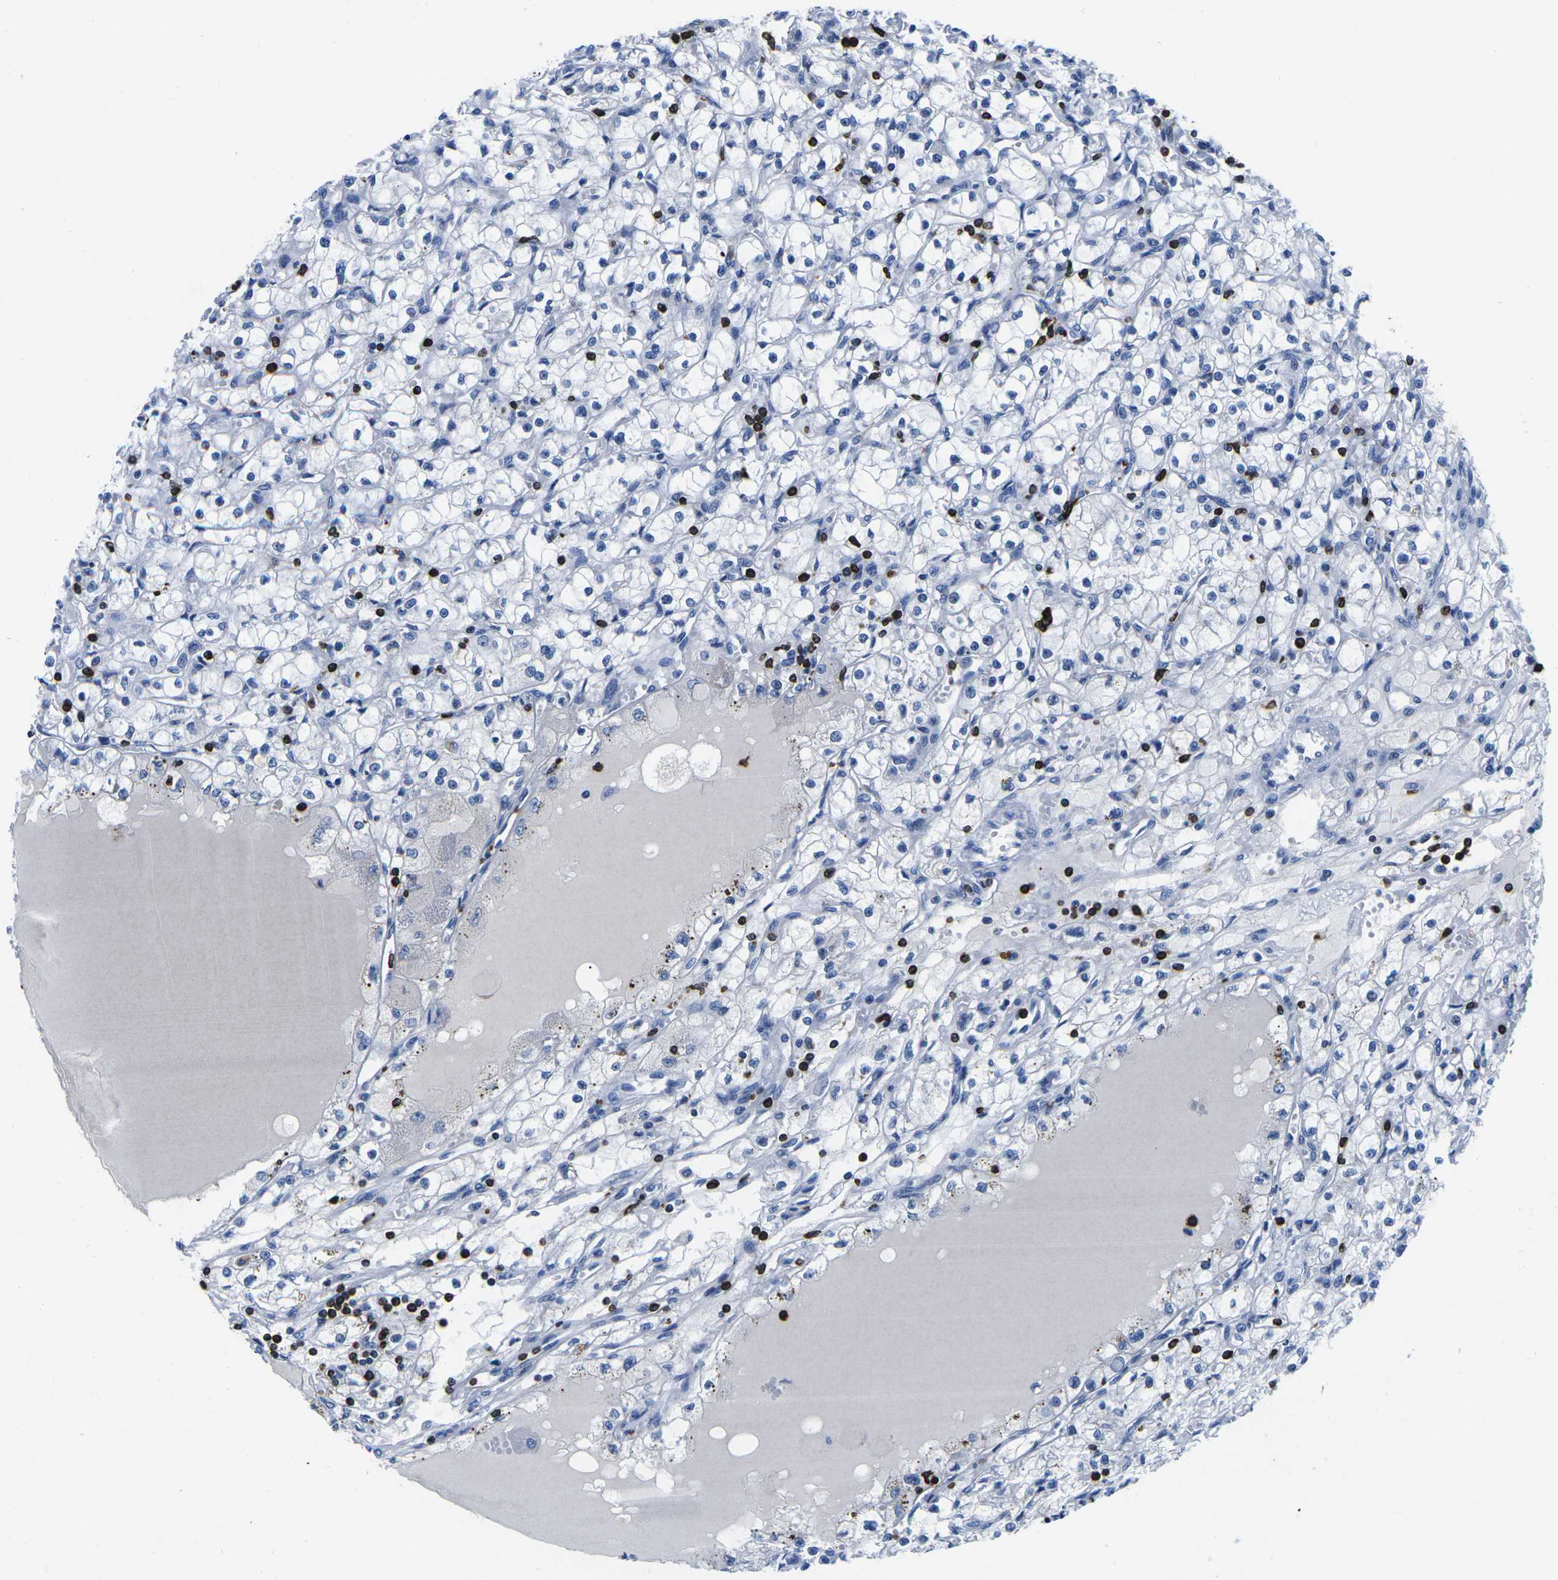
{"staining": {"intensity": "negative", "quantity": "none", "location": "none"}, "tissue": "renal cancer", "cell_type": "Tumor cells", "image_type": "cancer", "snomed": [{"axis": "morphology", "description": "Adenocarcinoma, NOS"}, {"axis": "topography", "description": "Kidney"}], "caption": "Immunohistochemical staining of renal cancer shows no significant expression in tumor cells.", "gene": "CTSW", "patient": {"sex": "male", "age": 56}}